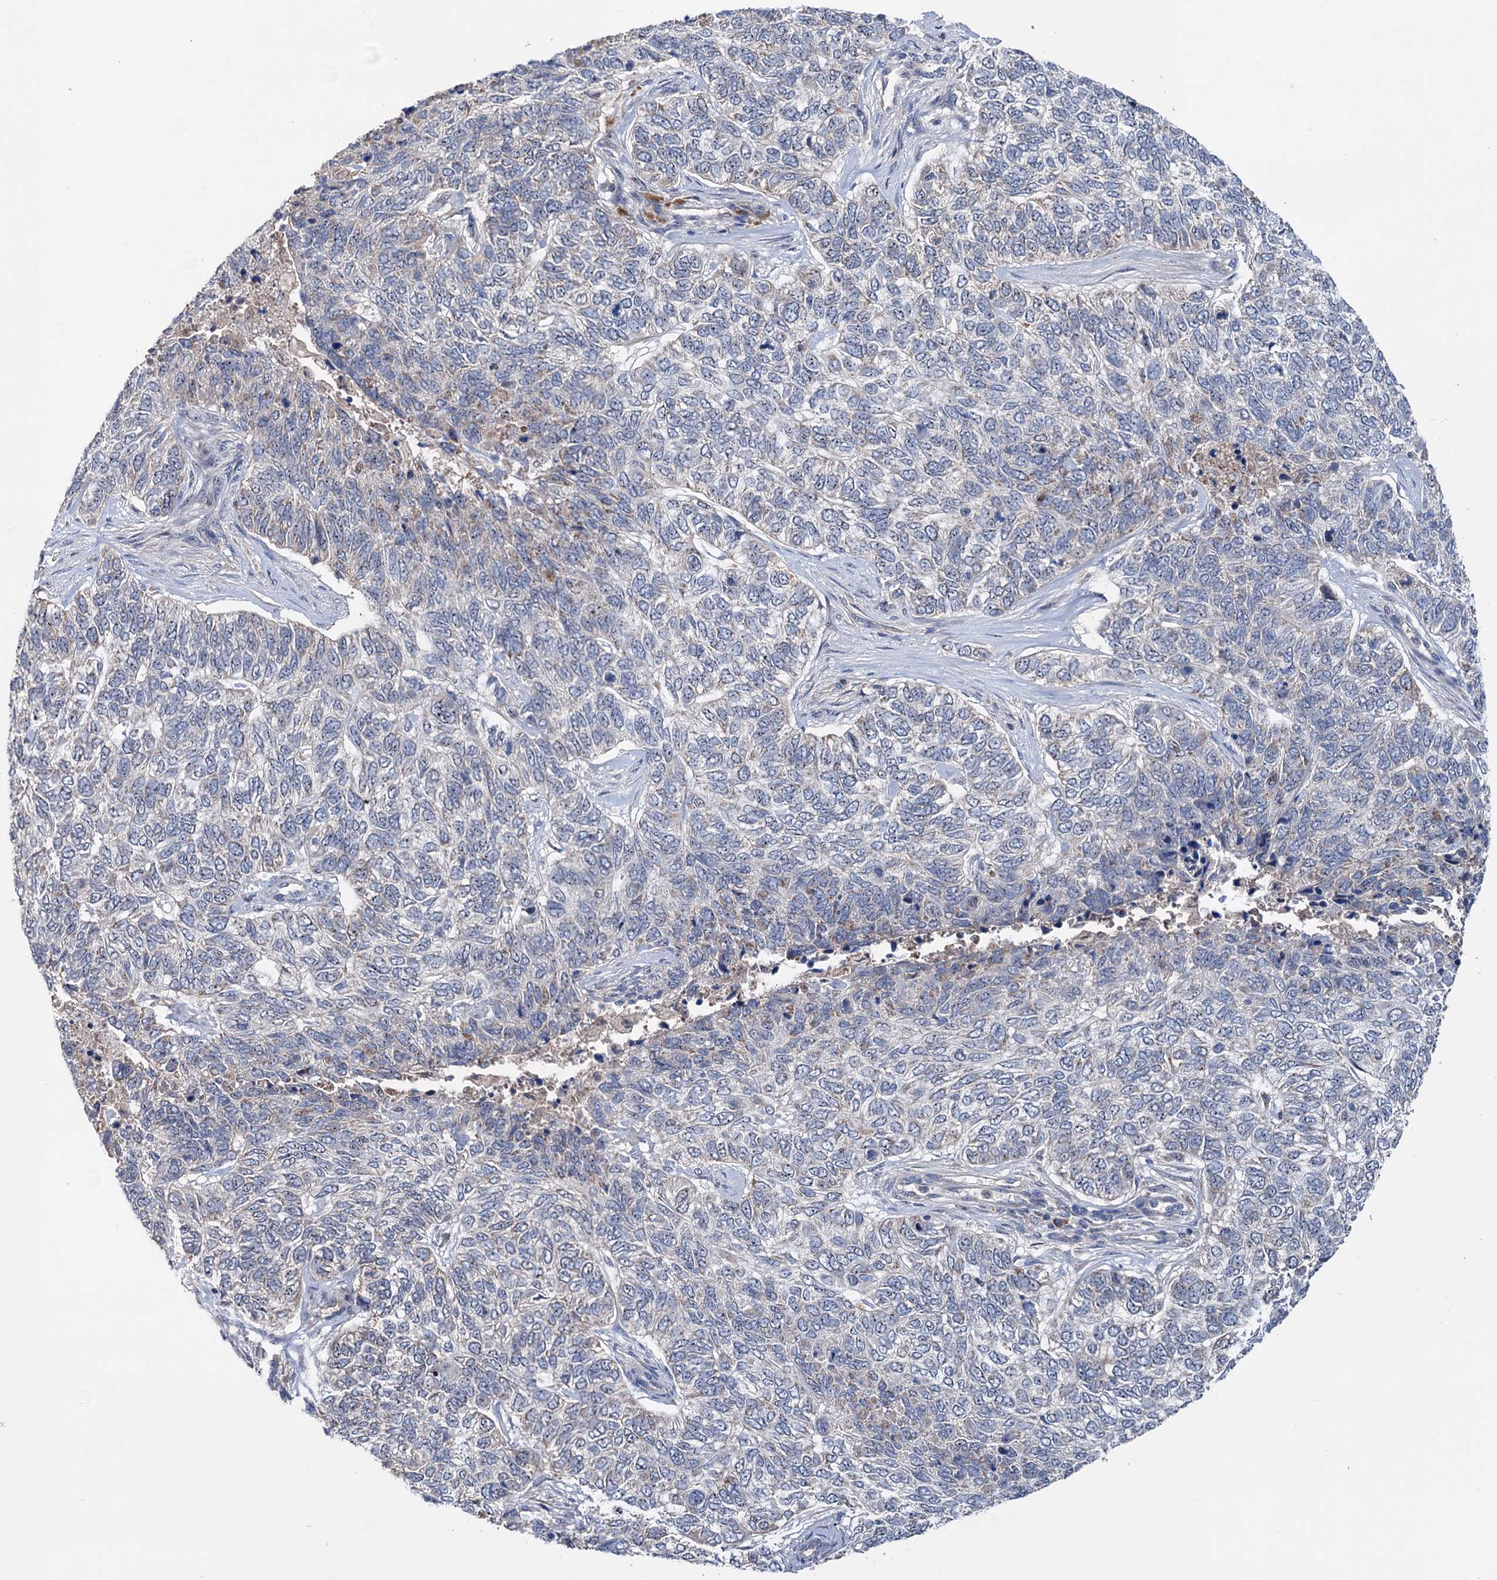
{"staining": {"intensity": "negative", "quantity": "none", "location": "none"}, "tissue": "skin cancer", "cell_type": "Tumor cells", "image_type": "cancer", "snomed": [{"axis": "morphology", "description": "Basal cell carcinoma"}, {"axis": "topography", "description": "Skin"}], "caption": "The histopathology image reveals no significant positivity in tumor cells of skin basal cell carcinoma.", "gene": "HTR3B", "patient": {"sex": "female", "age": 65}}